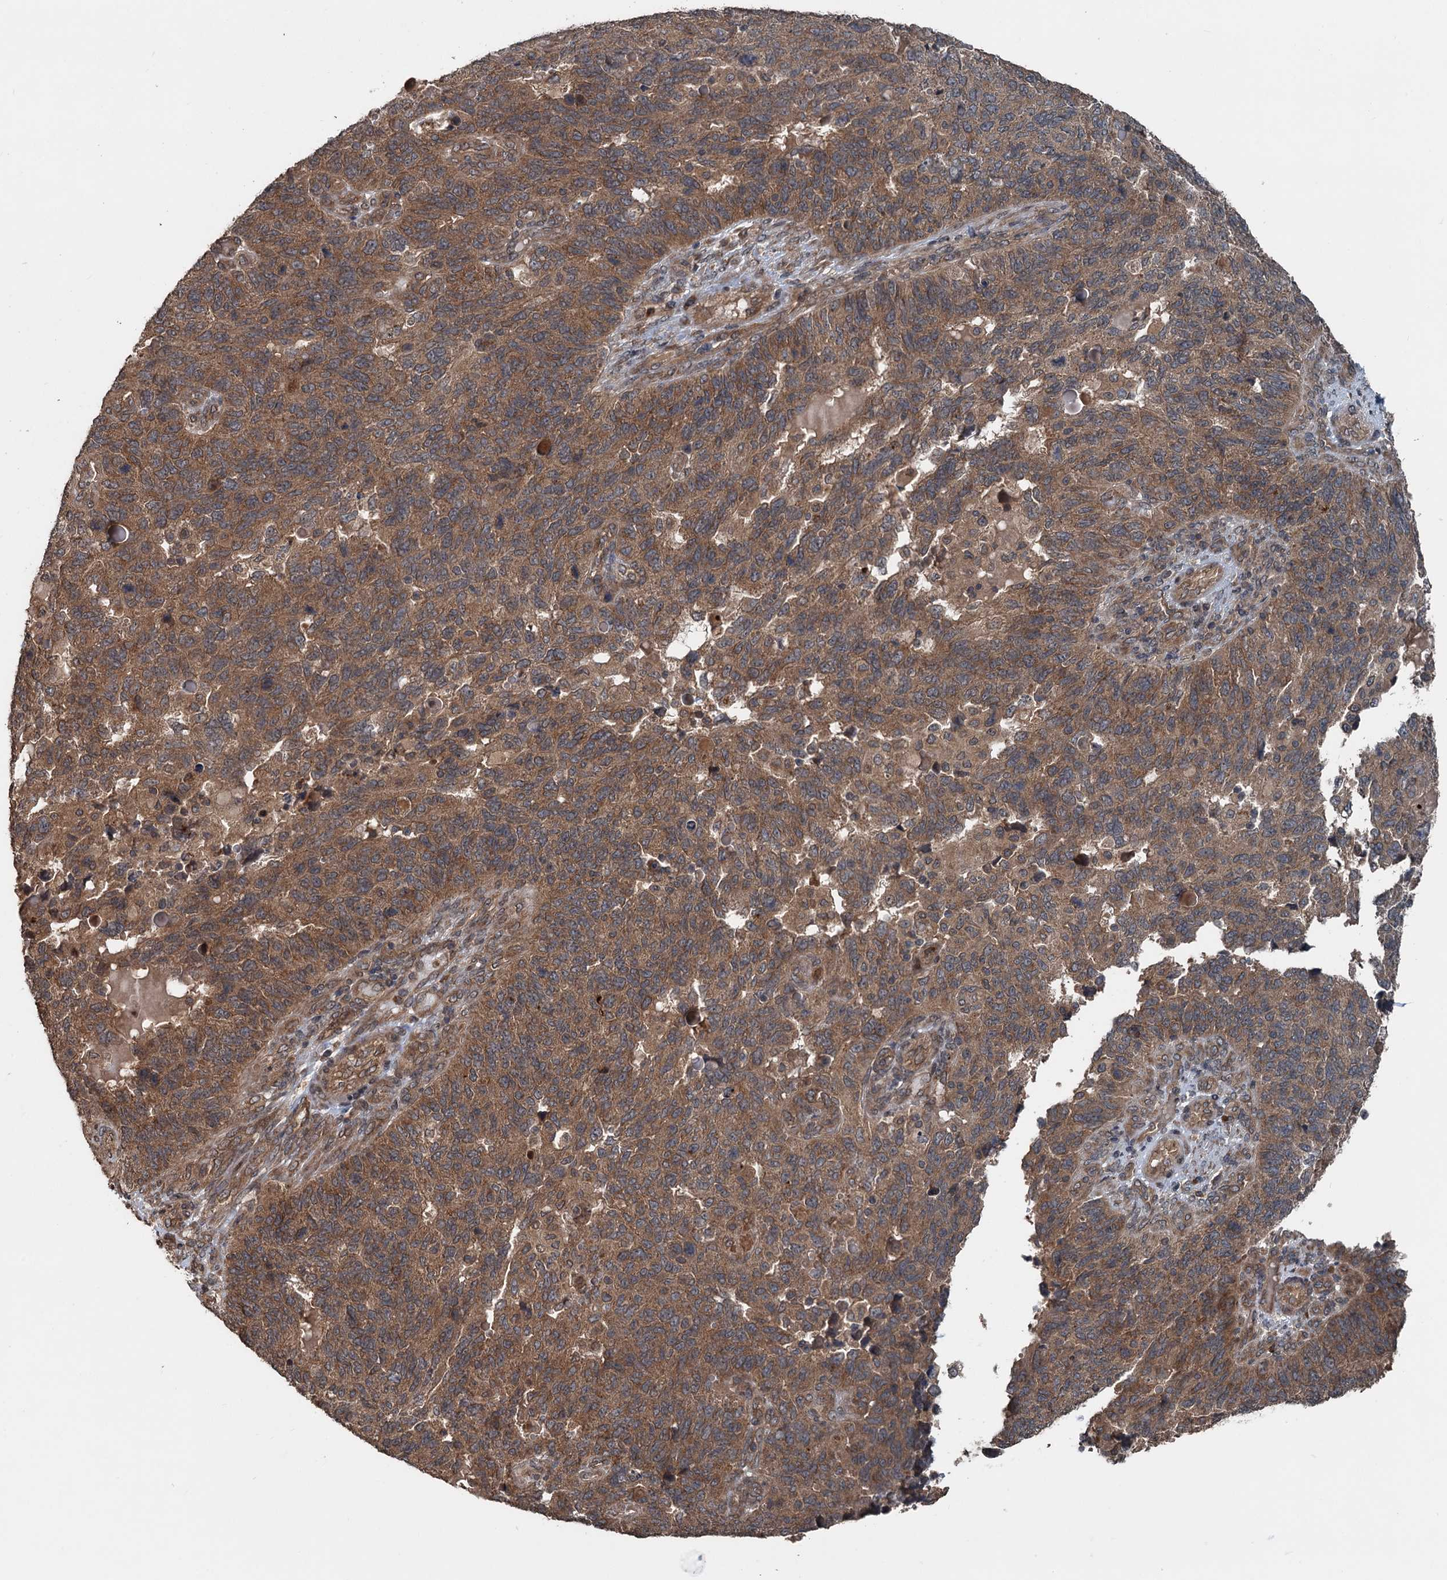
{"staining": {"intensity": "moderate", "quantity": ">75%", "location": "cytoplasmic/membranous"}, "tissue": "endometrial cancer", "cell_type": "Tumor cells", "image_type": "cancer", "snomed": [{"axis": "morphology", "description": "Adenocarcinoma, NOS"}, {"axis": "topography", "description": "Endometrium"}], "caption": "Human endometrial cancer (adenocarcinoma) stained for a protein (brown) displays moderate cytoplasmic/membranous positive staining in about >75% of tumor cells.", "gene": "N4BP2L2", "patient": {"sex": "female", "age": 66}}